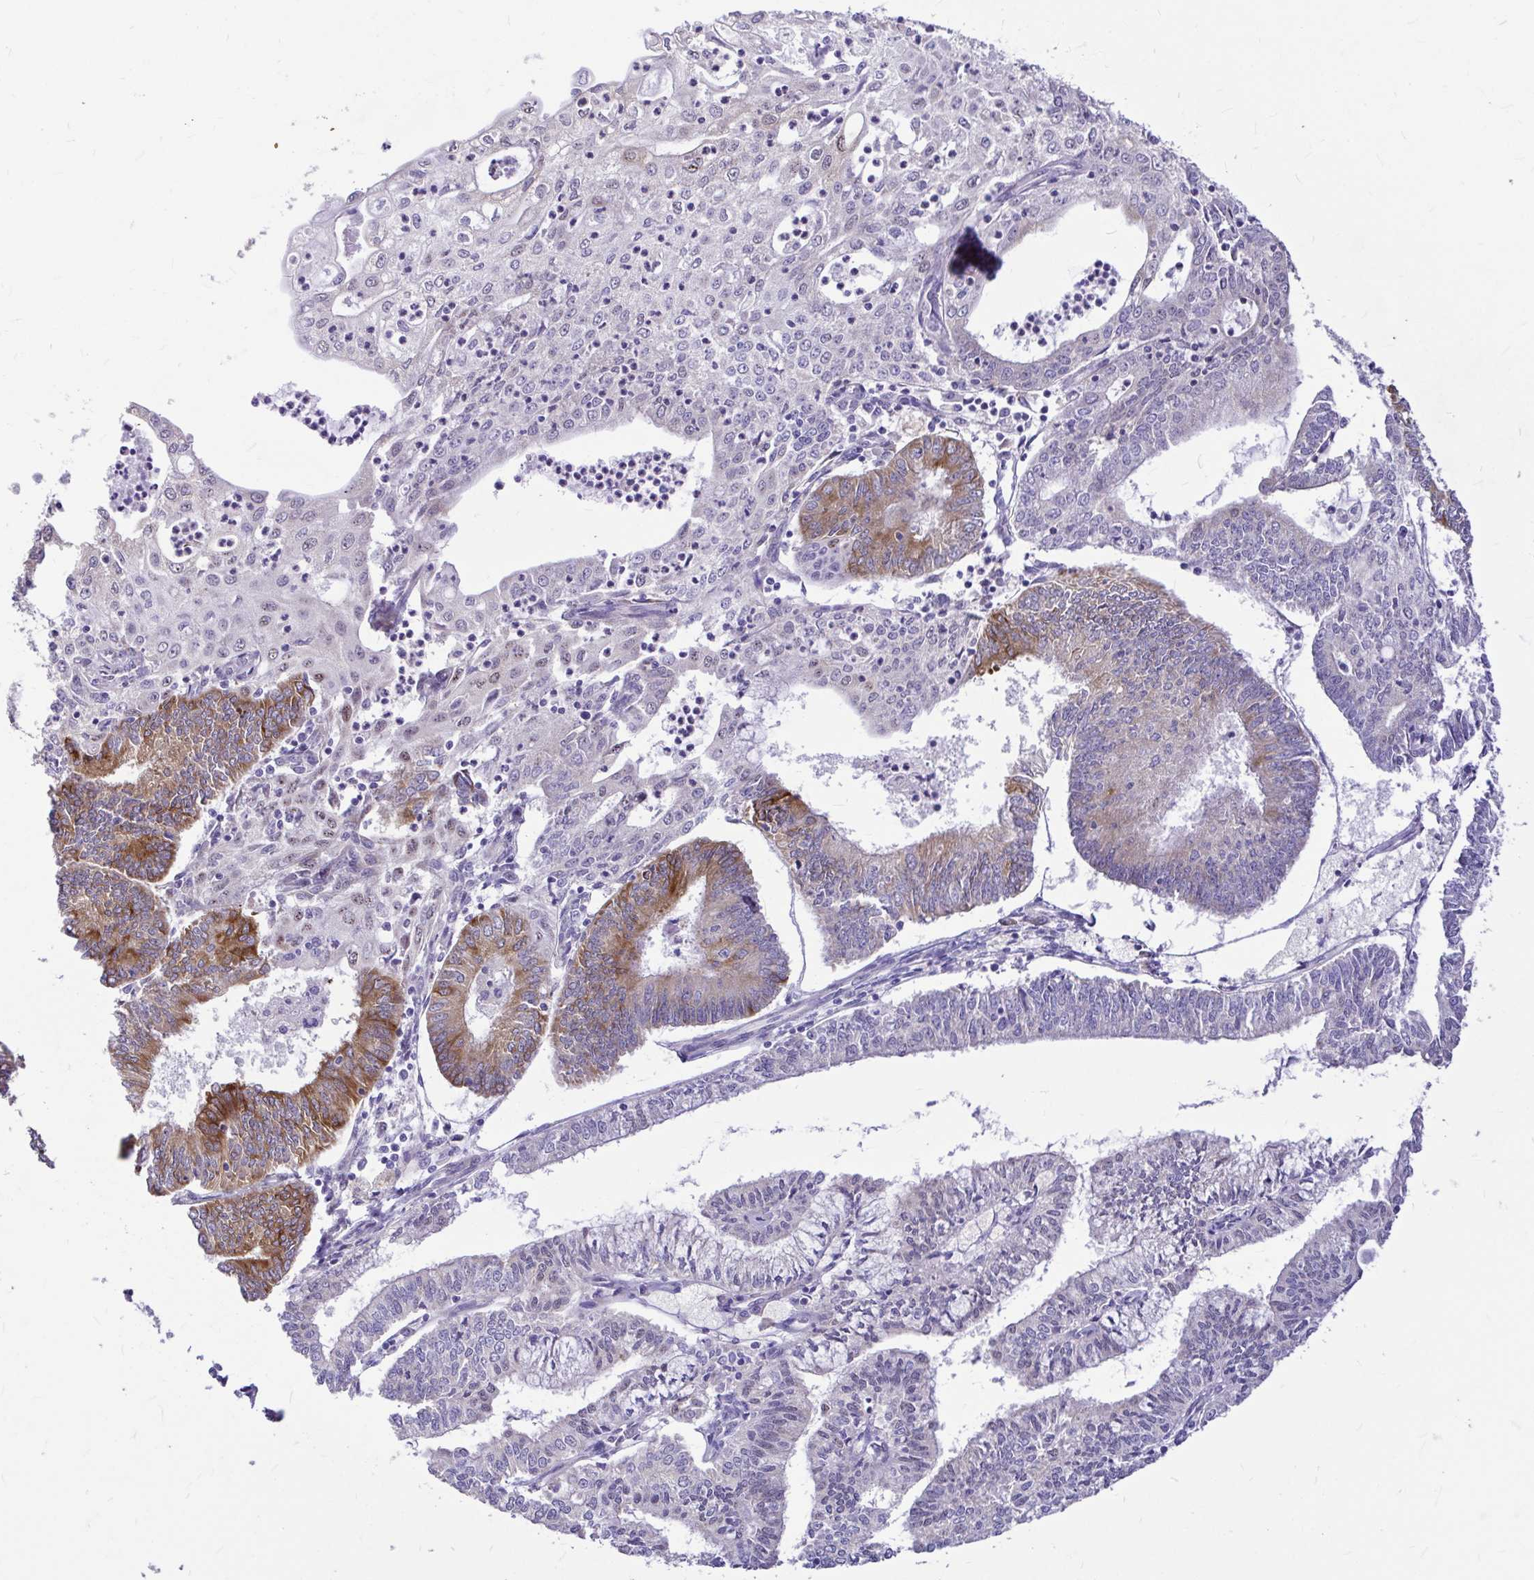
{"staining": {"intensity": "moderate", "quantity": "25%-75%", "location": "cytoplasmic/membranous"}, "tissue": "endometrial cancer", "cell_type": "Tumor cells", "image_type": "cancer", "snomed": [{"axis": "morphology", "description": "Adenocarcinoma, NOS"}, {"axis": "topography", "description": "Endometrium"}], "caption": "The immunohistochemical stain highlights moderate cytoplasmic/membranous expression in tumor cells of endometrial adenocarcinoma tissue.", "gene": "GABBR2", "patient": {"sex": "female", "age": 61}}